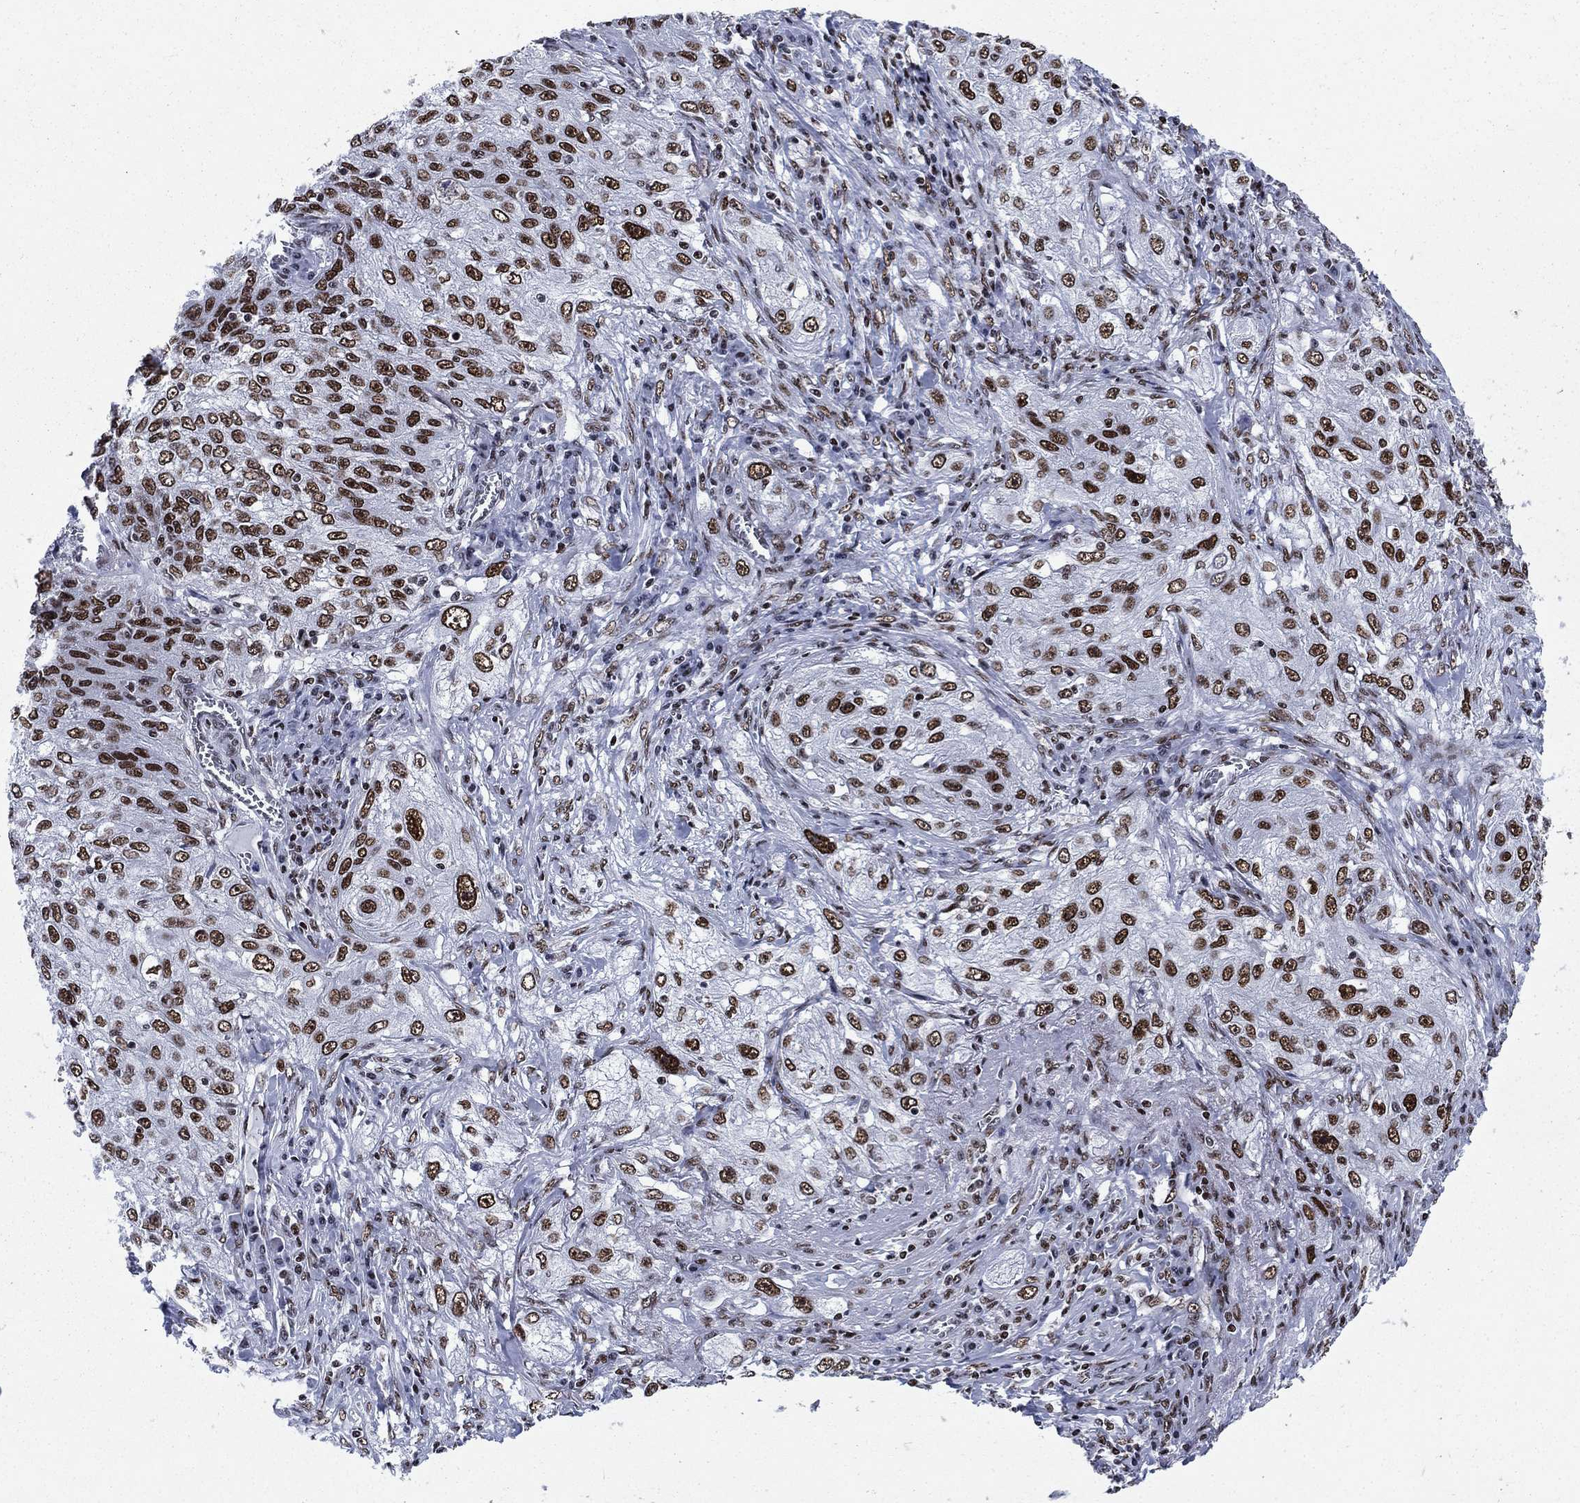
{"staining": {"intensity": "strong", "quantity": ">75%", "location": "nuclear"}, "tissue": "lung cancer", "cell_type": "Tumor cells", "image_type": "cancer", "snomed": [{"axis": "morphology", "description": "Squamous cell carcinoma, NOS"}, {"axis": "topography", "description": "Lung"}], "caption": "A histopathology image of squamous cell carcinoma (lung) stained for a protein reveals strong nuclear brown staining in tumor cells.", "gene": "RPRD1B", "patient": {"sex": "female", "age": 69}}